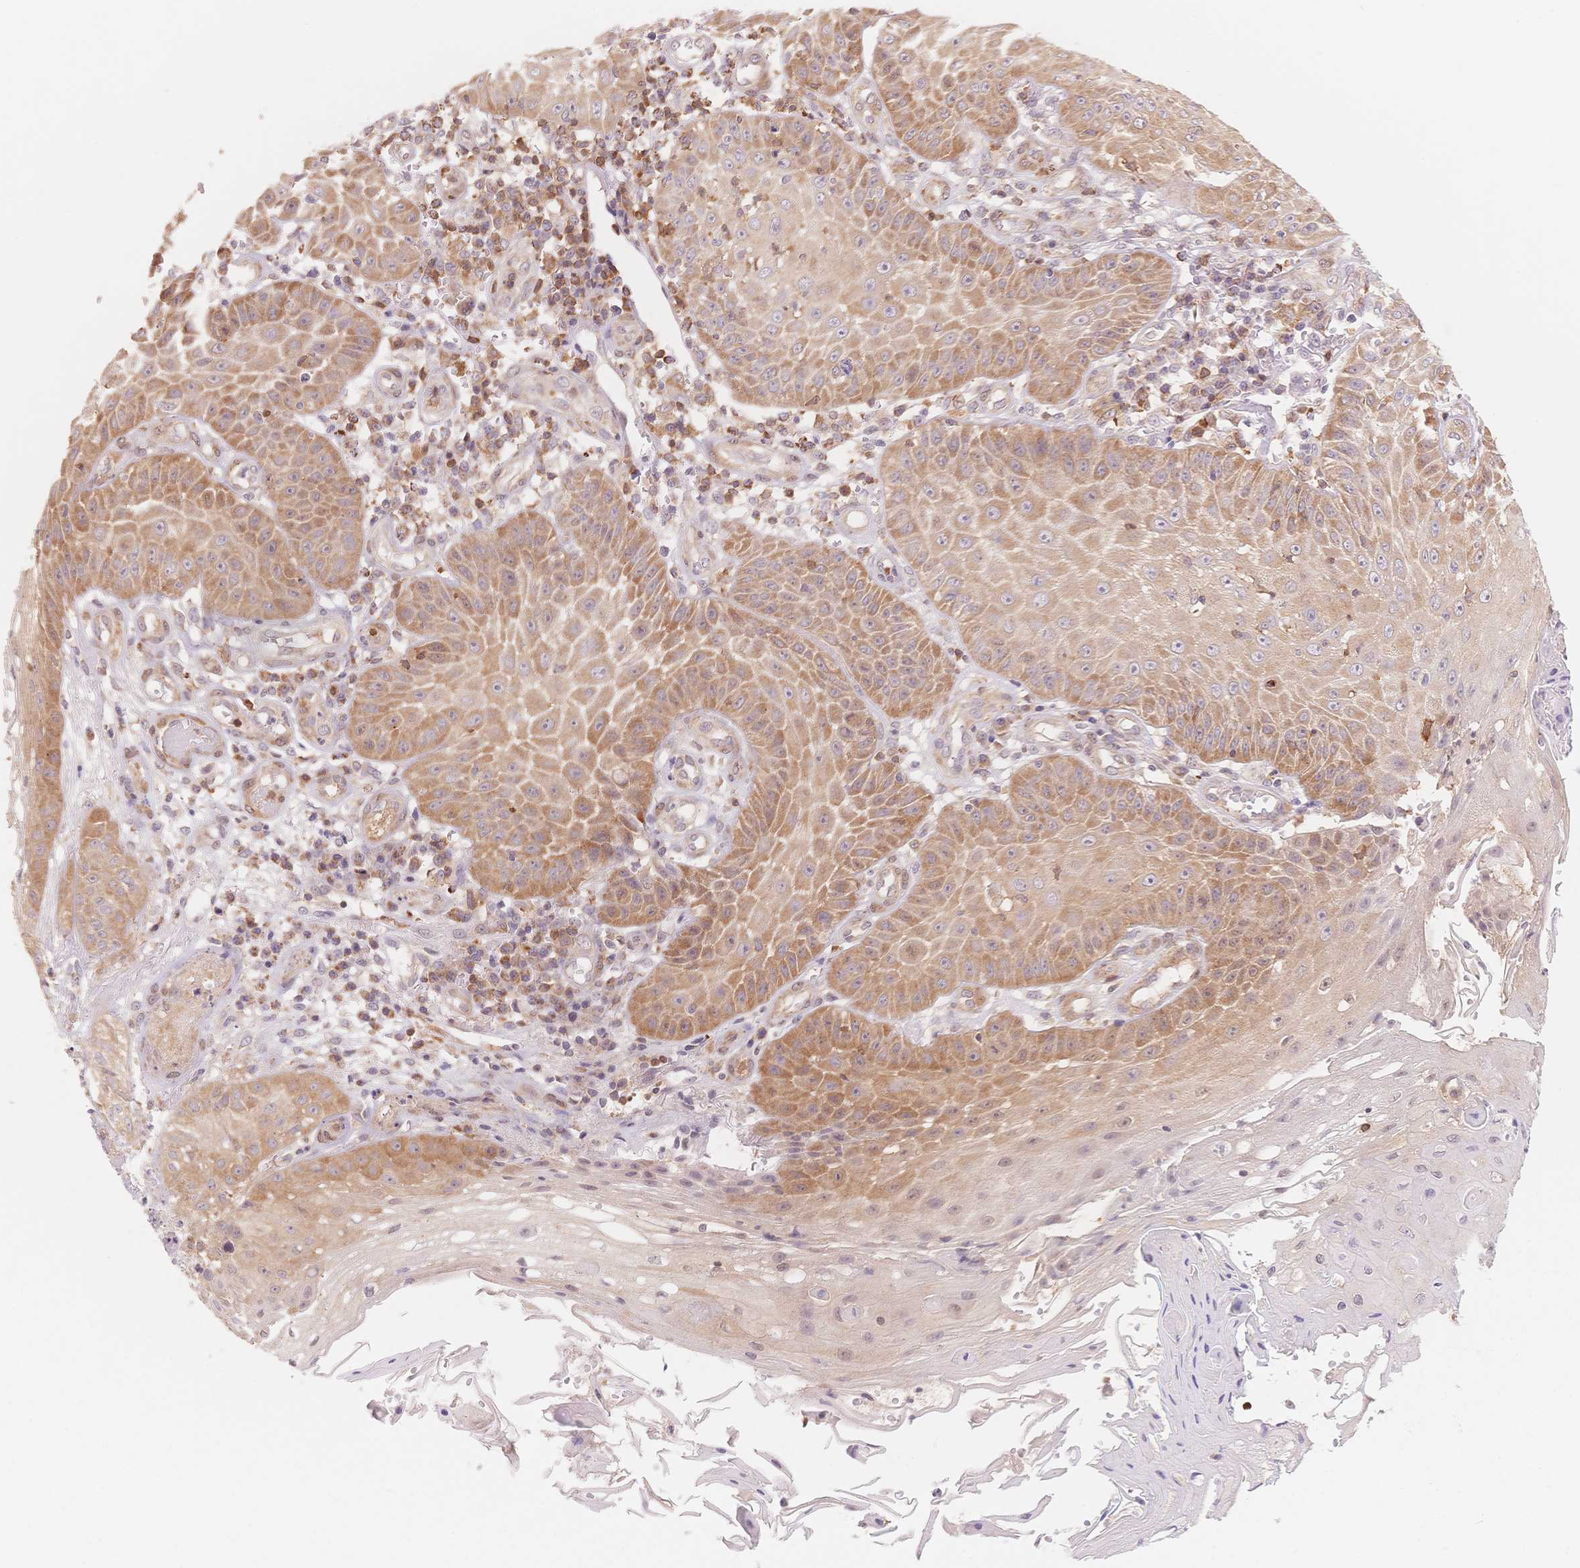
{"staining": {"intensity": "moderate", "quantity": ">75%", "location": "cytoplasmic/membranous"}, "tissue": "skin cancer", "cell_type": "Tumor cells", "image_type": "cancer", "snomed": [{"axis": "morphology", "description": "Squamous cell carcinoma, NOS"}, {"axis": "topography", "description": "Skin"}], "caption": "The immunohistochemical stain labels moderate cytoplasmic/membranous expression in tumor cells of skin cancer tissue.", "gene": "STK39", "patient": {"sex": "male", "age": 70}}